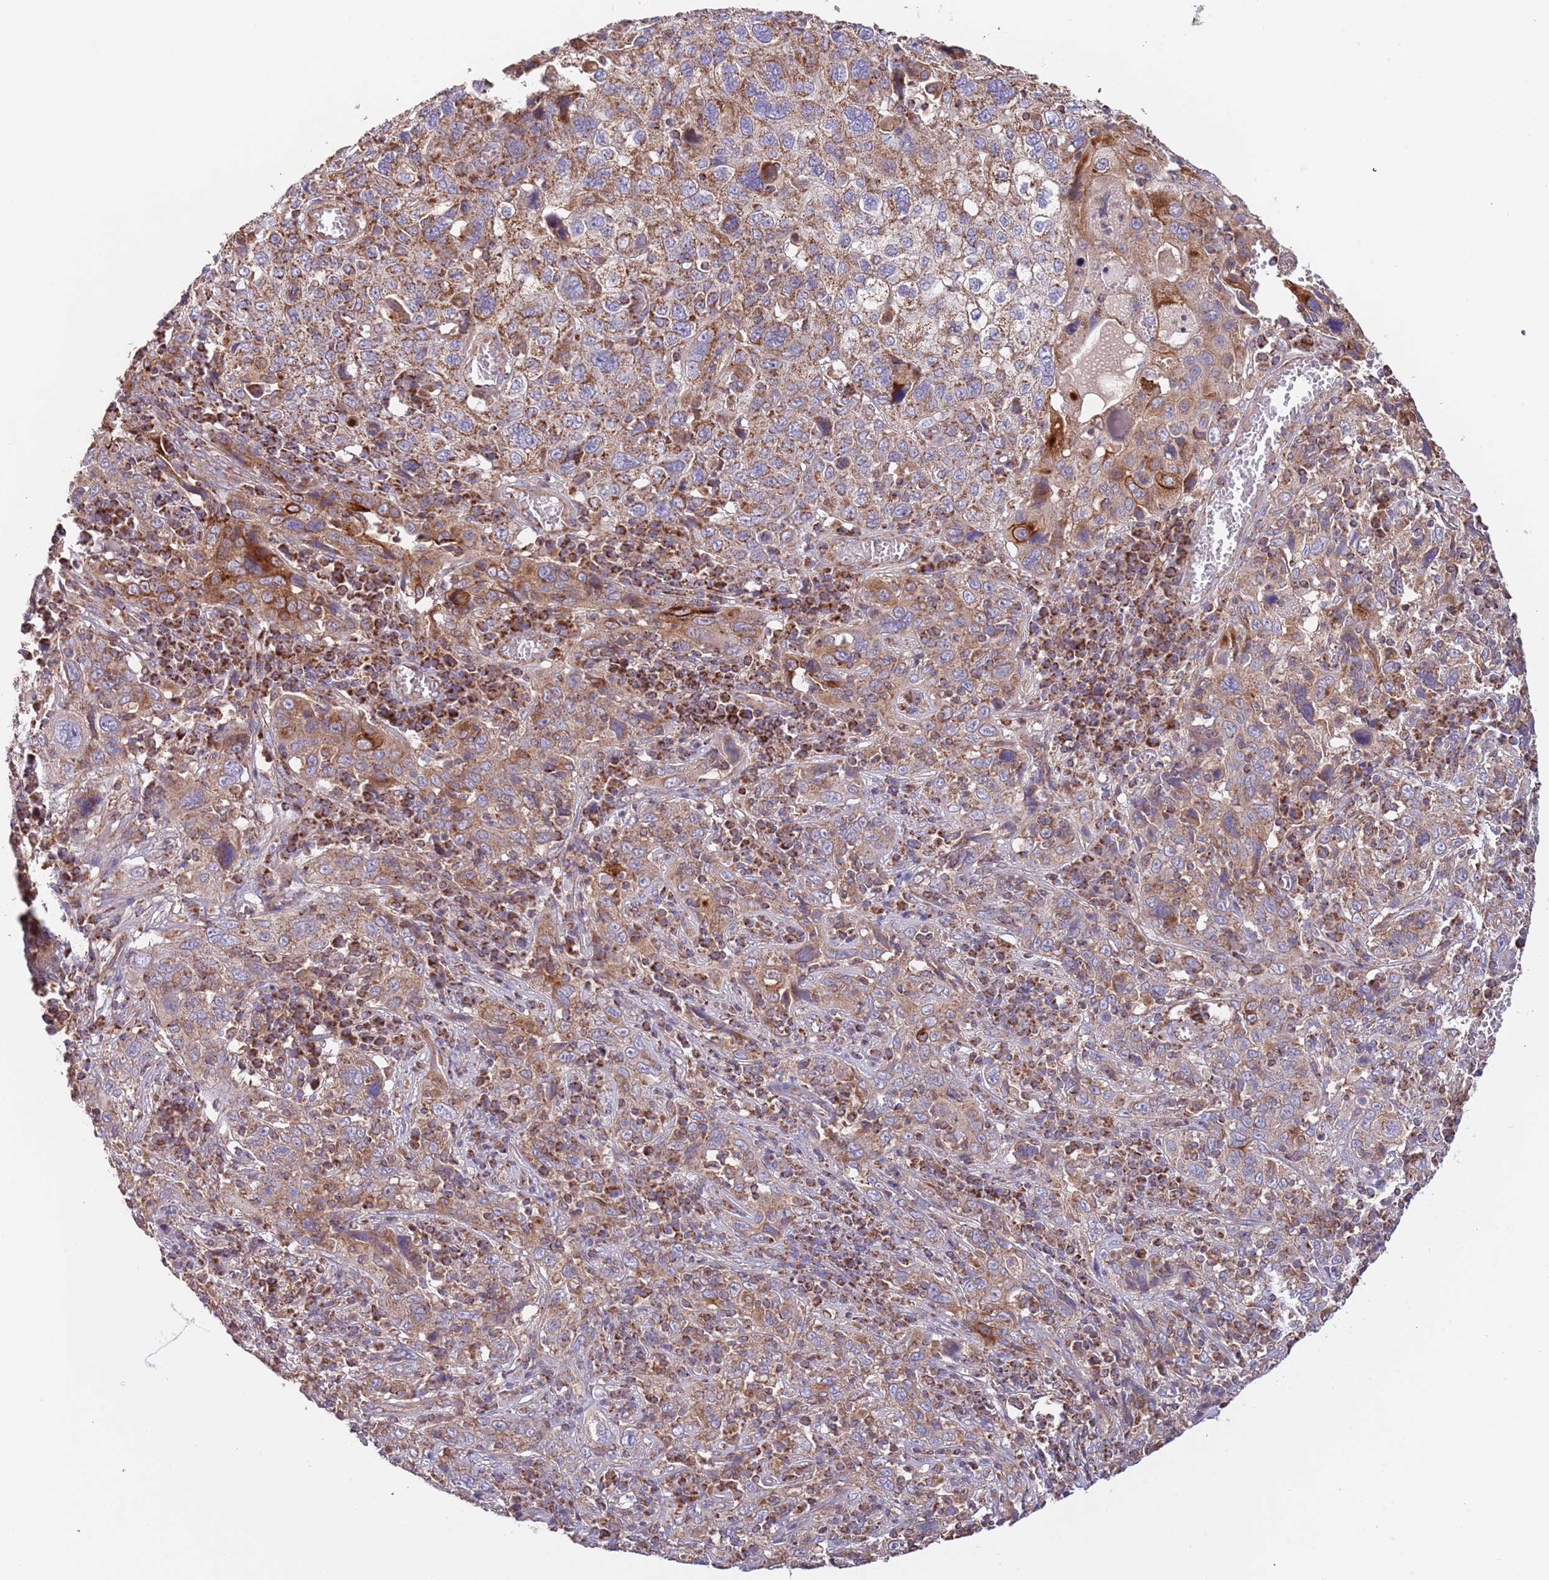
{"staining": {"intensity": "strong", "quantity": "<25%", "location": "cytoplasmic/membranous"}, "tissue": "cervical cancer", "cell_type": "Tumor cells", "image_type": "cancer", "snomed": [{"axis": "morphology", "description": "Squamous cell carcinoma, NOS"}, {"axis": "topography", "description": "Cervix"}], "caption": "Immunohistochemistry (IHC) micrograph of cervical squamous cell carcinoma stained for a protein (brown), which displays medium levels of strong cytoplasmic/membranous positivity in about <25% of tumor cells.", "gene": "DNAJA3", "patient": {"sex": "female", "age": 46}}